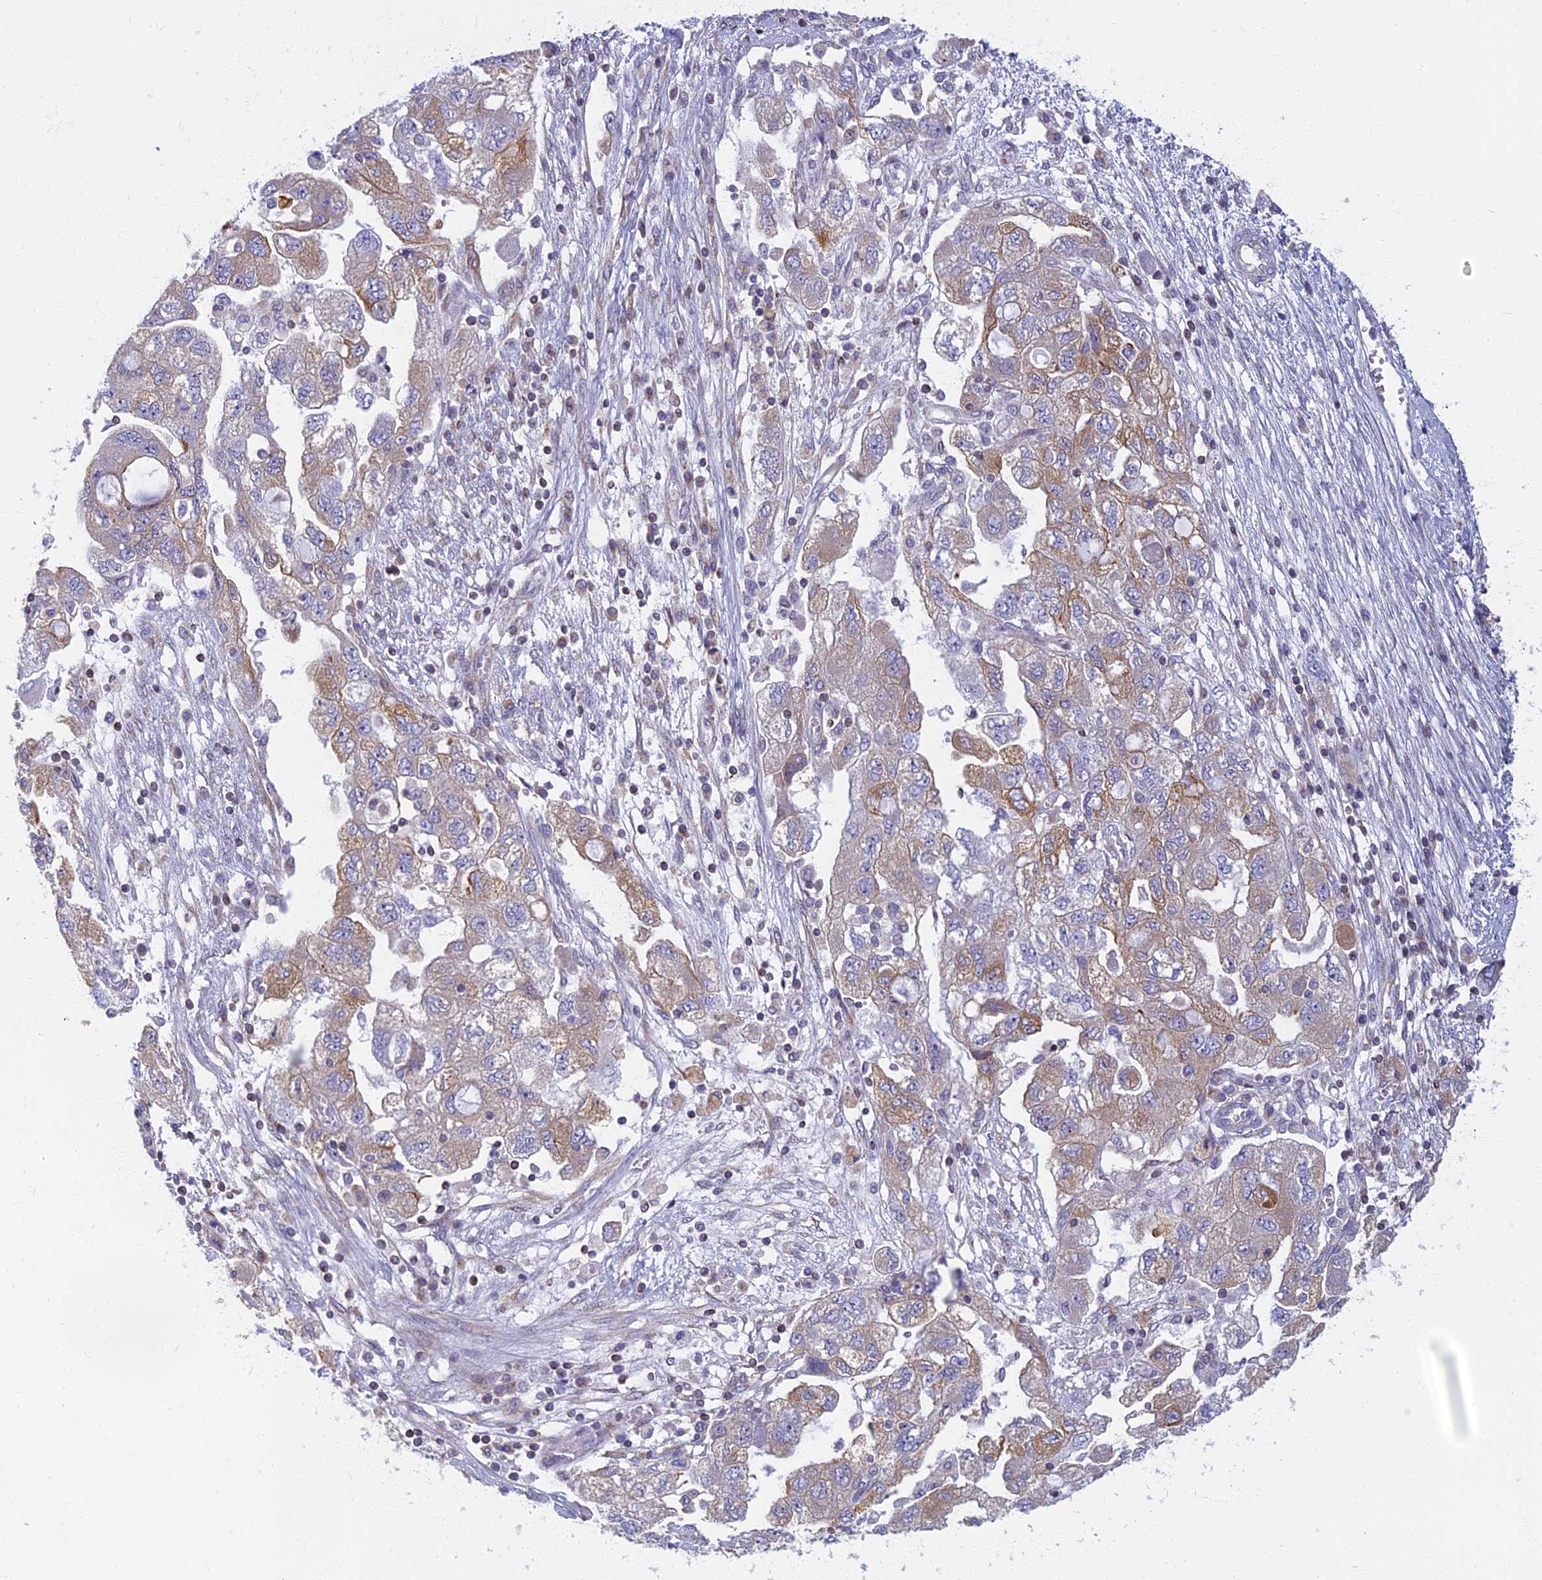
{"staining": {"intensity": "moderate", "quantity": "<25%", "location": "cytoplasmic/membranous"}, "tissue": "ovarian cancer", "cell_type": "Tumor cells", "image_type": "cancer", "snomed": [{"axis": "morphology", "description": "Carcinoma, NOS"}, {"axis": "morphology", "description": "Cystadenocarcinoma, serous, NOS"}, {"axis": "topography", "description": "Ovary"}], "caption": "Brown immunohistochemical staining in ovarian serous cystadenocarcinoma shows moderate cytoplasmic/membranous expression in approximately <25% of tumor cells.", "gene": "NOL10", "patient": {"sex": "female", "age": 69}}